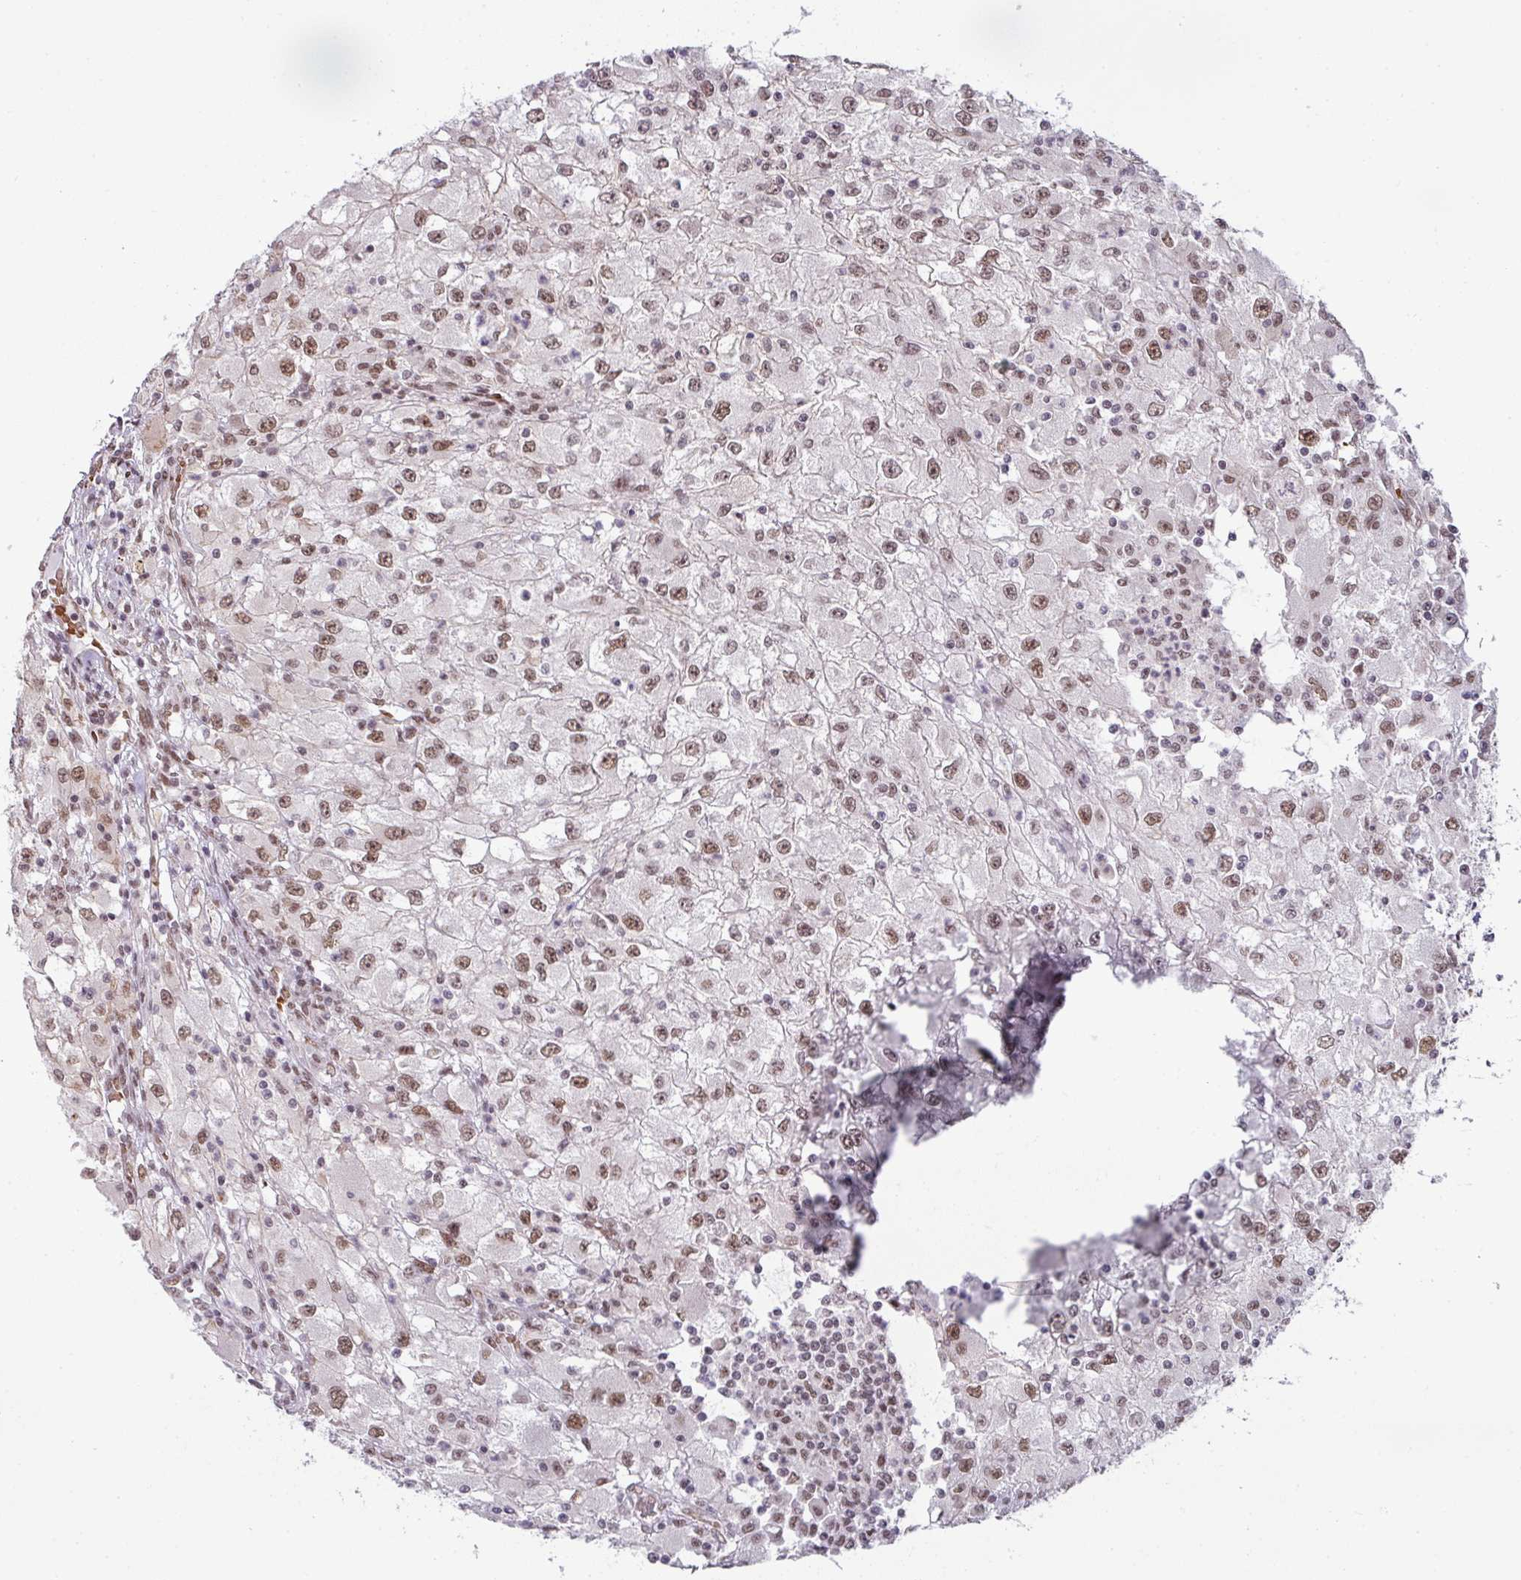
{"staining": {"intensity": "moderate", "quantity": "25%-75%", "location": "nuclear"}, "tissue": "renal cancer", "cell_type": "Tumor cells", "image_type": "cancer", "snomed": [{"axis": "morphology", "description": "Adenocarcinoma, NOS"}, {"axis": "topography", "description": "Kidney"}], "caption": "A photomicrograph of renal cancer (adenocarcinoma) stained for a protein displays moderate nuclear brown staining in tumor cells.", "gene": "NCOA5", "patient": {"sex": "female", "age": 67}}